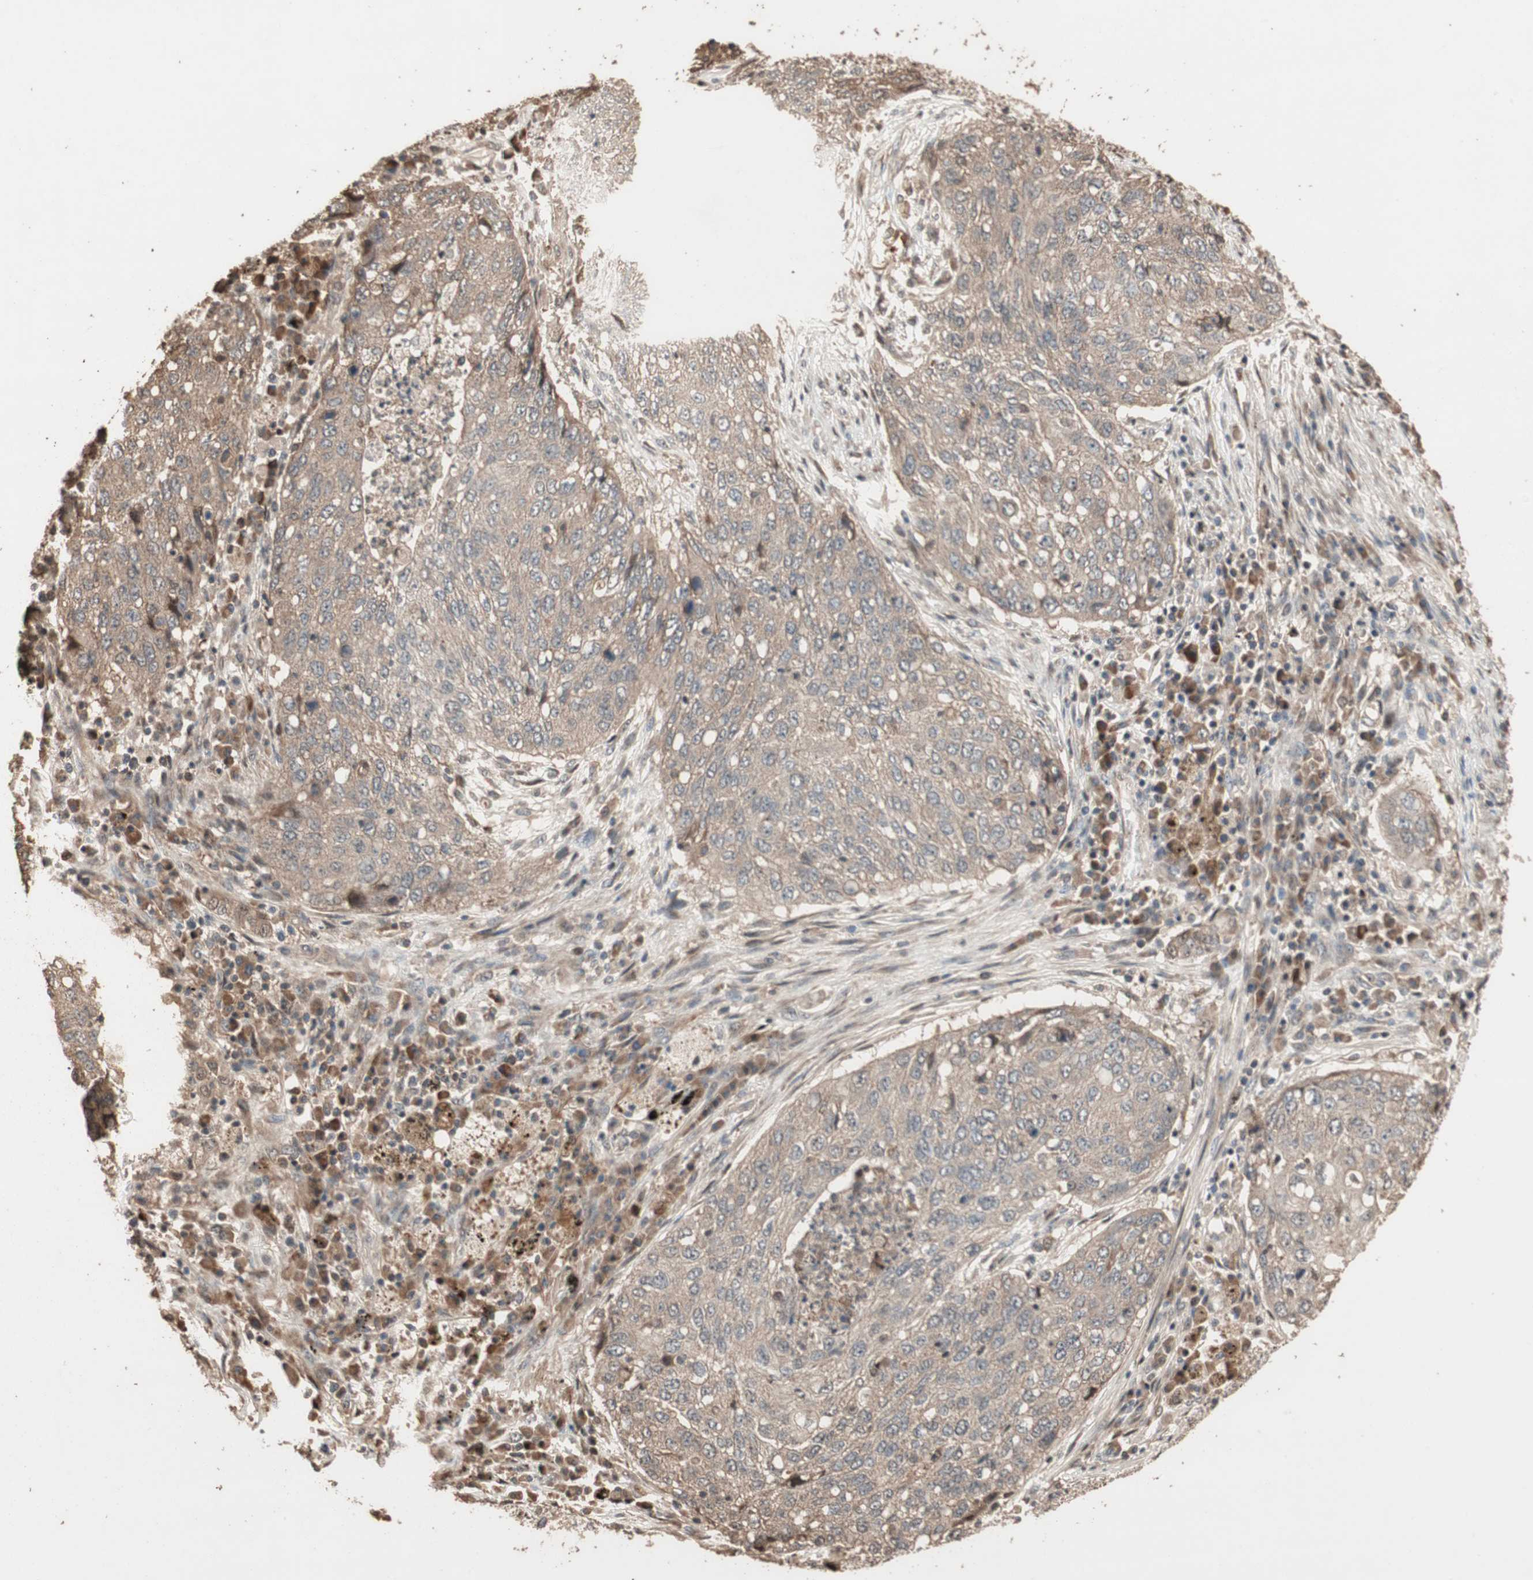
{"staining": {"intensity": "weak", "quantity": ">75%", "location": "cytoplasmic/membranous"}, "tissue": "lung cancer", "cell_type": "Tumor cells", "image_type": "cancer", "snomed": [{"axis": "morphology", "description": "Squamous cell carcinoma, NOS"}, {"axis": "topography", "description": "Lung"}], "caption": "IHC image of neoplastic tissue: human lung cancer (squamous cell carcinoma) stained using immunohistochemistry (IHC) demonstrates low levels of weak protein expression localized specifically in the cytoplasmic/membranous of tumor cells, appearing as a cytoplasmic/membranous brown color.", "gene": "USP20", "patient": {"sex": "female", "age": 63}}